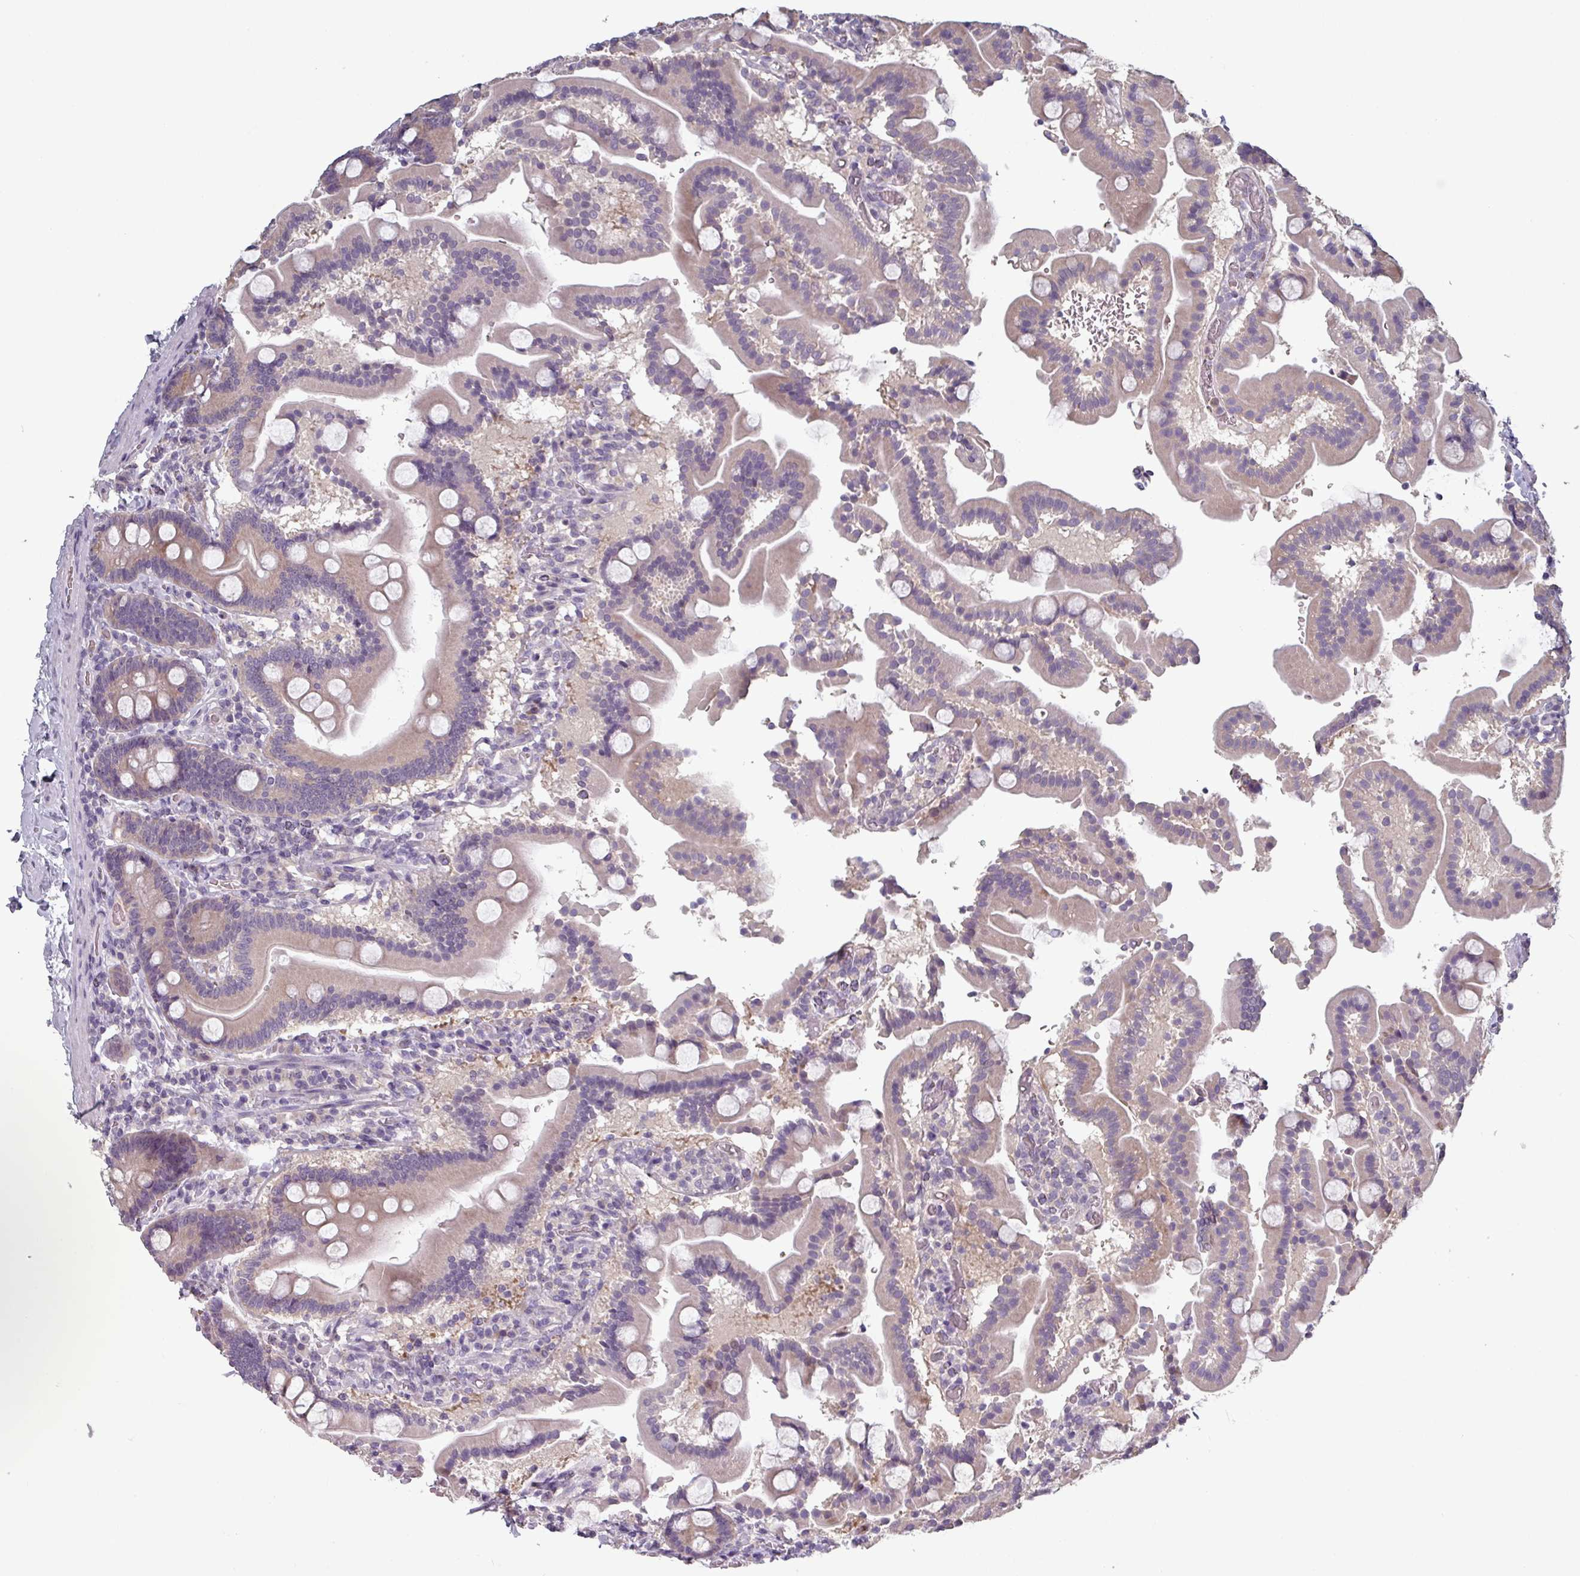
{"staining": {"intensity": "negative", "quantity": "none", "location": "none"}, "tissue": "duodenum", "cell_type": "Glandular cells", "image_type": "normal", "snomed": [{"axis": "morphology", "description": "Normal tissue, NOS"}, {"axis": "topography", "description": "Duodenum"}], "caption": "Immunohistochemical staining of unremarkable duodenum displays no significant positivity in glandular cells.", "gene": "PRAMEF7", "patient": {"sex": "male", "age": 55}}